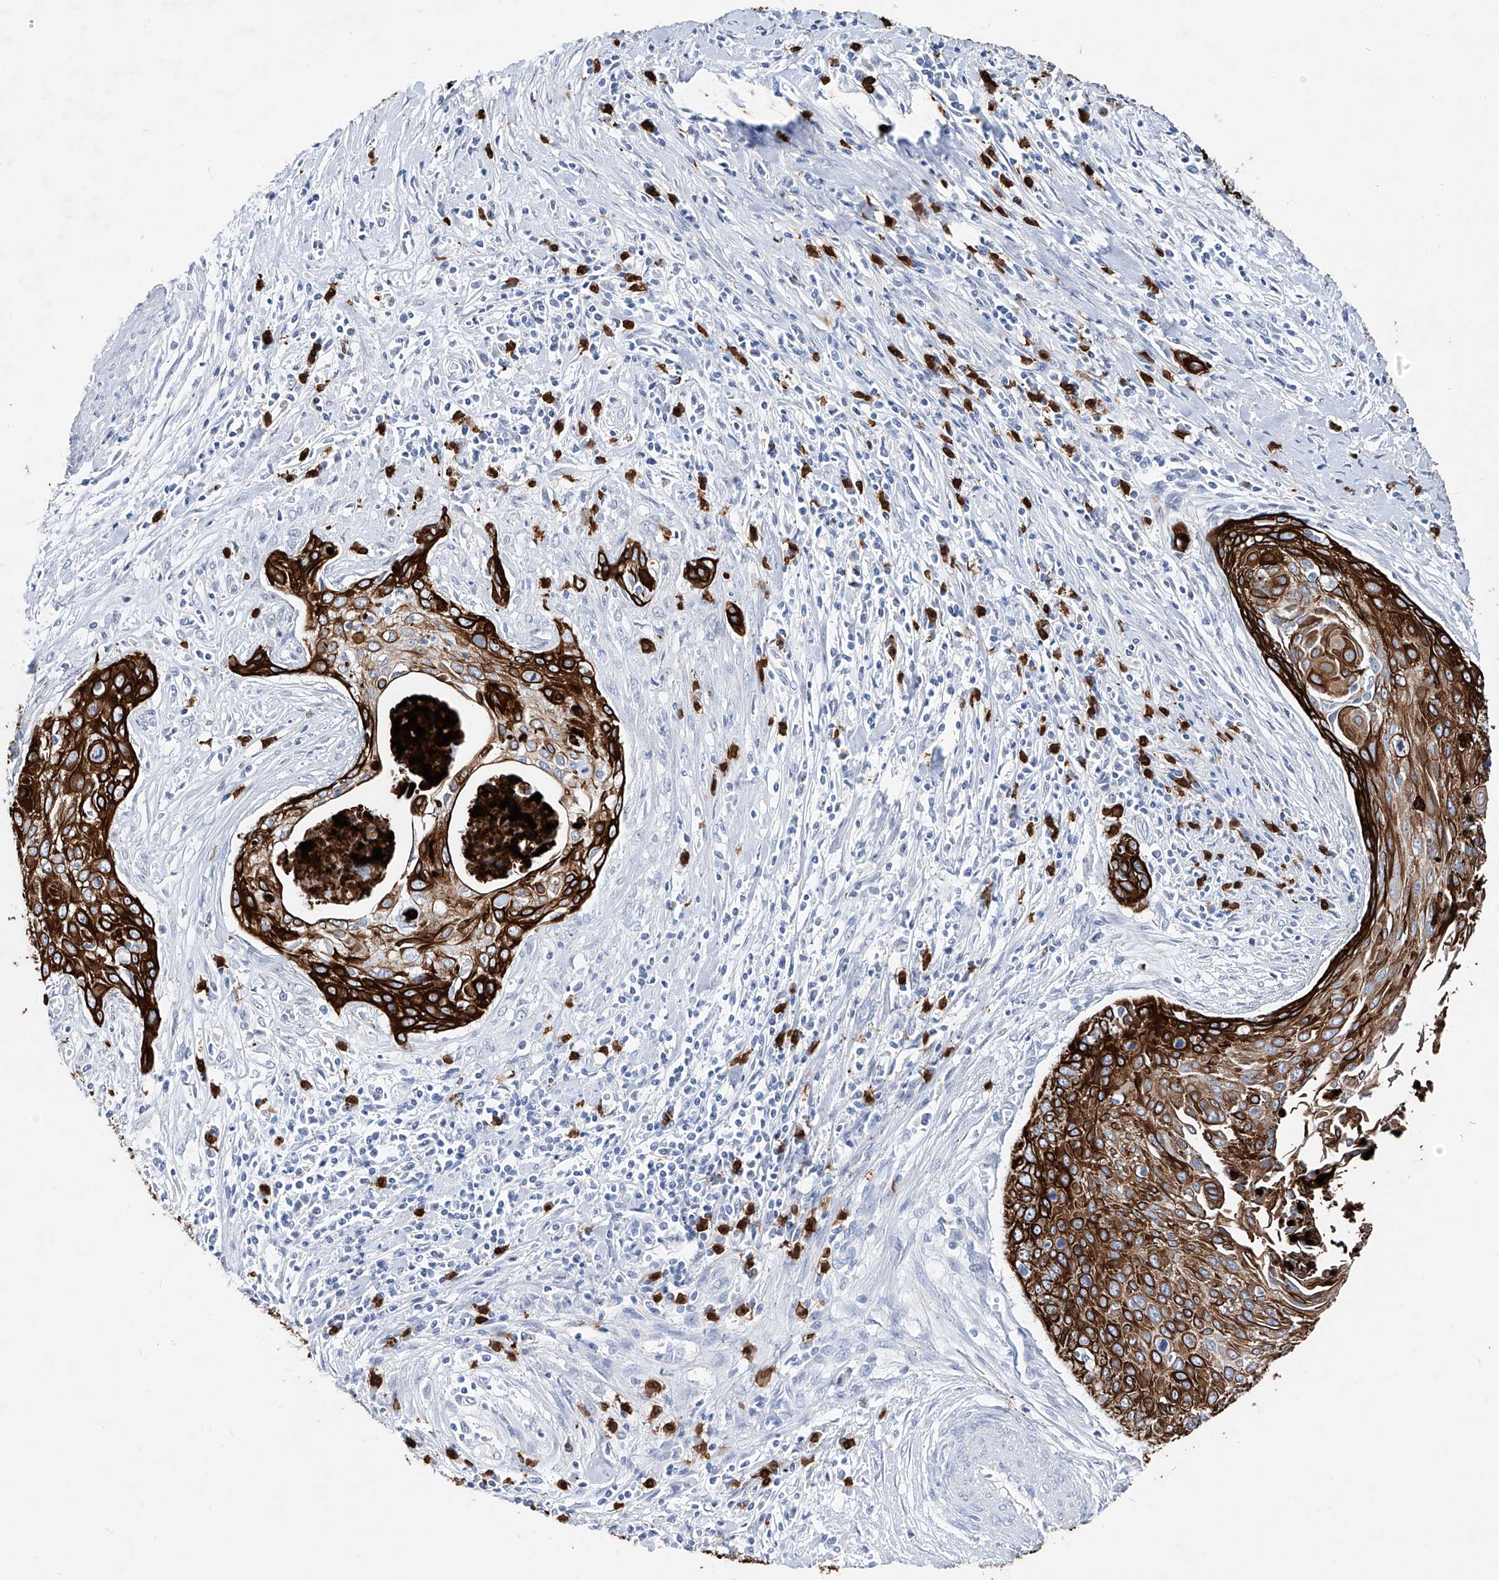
{"staining": {"intensity": "strong", "quantity": ">75%", "location": "cytoplasmic/membranous"}, "tissue": "cervical cancer", "cell_type": "Tumor cells", "image_type": "cancer", "snomed": [{"axis": "morphology", "description": "Squamous cell carcinoma, NOS"}, {"axis": "topography", "description": "Cervix"}], "caption": "This image exhibits squamous cell carcinoma (cervical) stained with immunohistochemistry to label a protein in brown. The cytoplasmic/membranous of tumor cells show strong positivity for the protein. Nuclei are counter-stained blue.", "gene": "FRS3", "patient": {"sex": "female", "age": 55}}